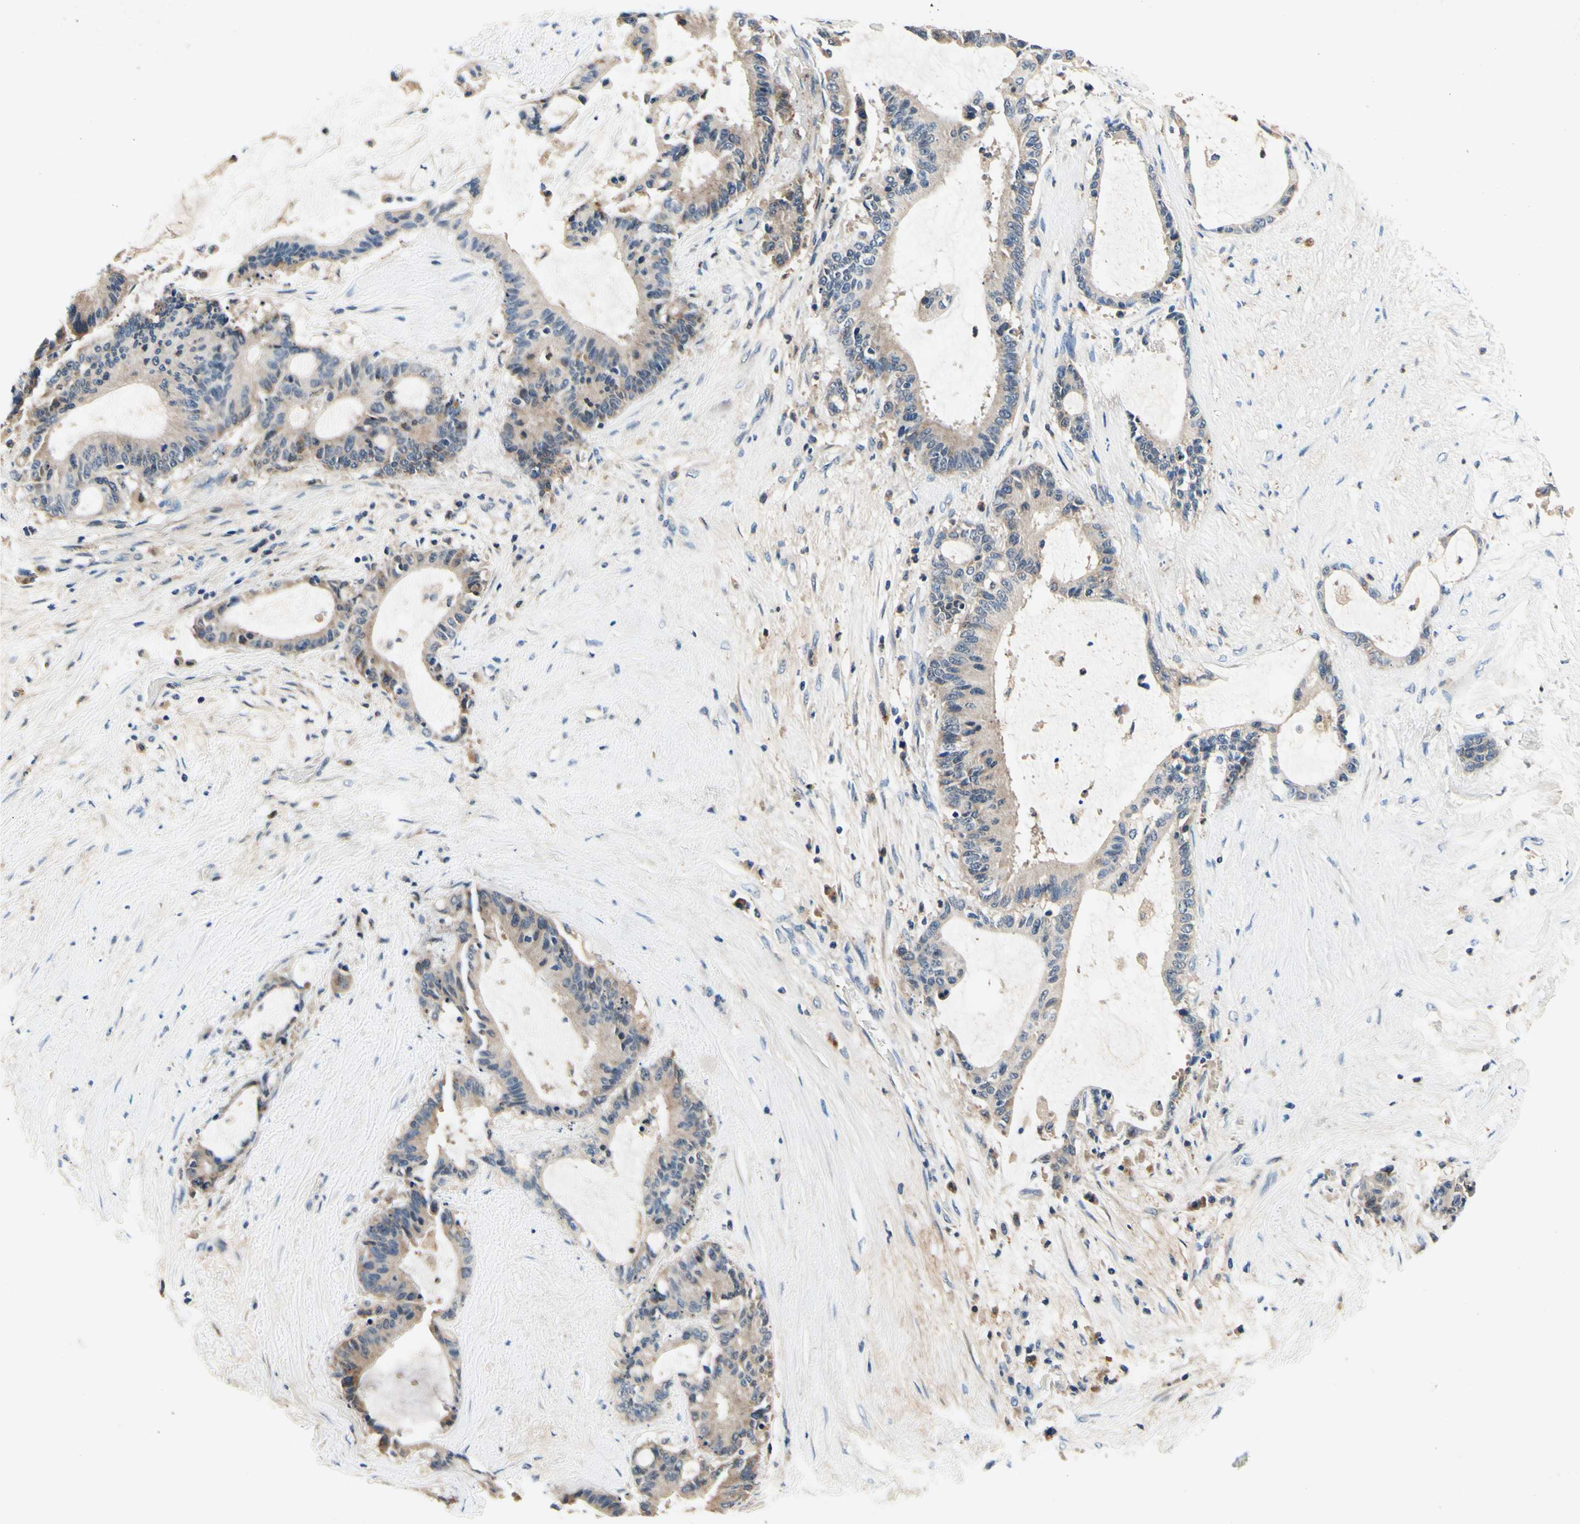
{"staining": {"intensity": "weak", "quantity": "25%-75%", "location": "cytoplasmic/membranous"}, "tissue": "liver cancer", "cell_type": "Tumor cells", "image_type": "cancer", "snomed": [{"axis": "morphology", "description": "Cholangiocarcinoma"}, {"axis": "topography", "description": "Liver"}], "caption": "This is an image of IHC staining of liver cancer, which shows weak expression in the cytoplasmic/membranous of tumor cells.", "gene": "PLA2G4A", "patient": {"sex": "female", "age": 73}}